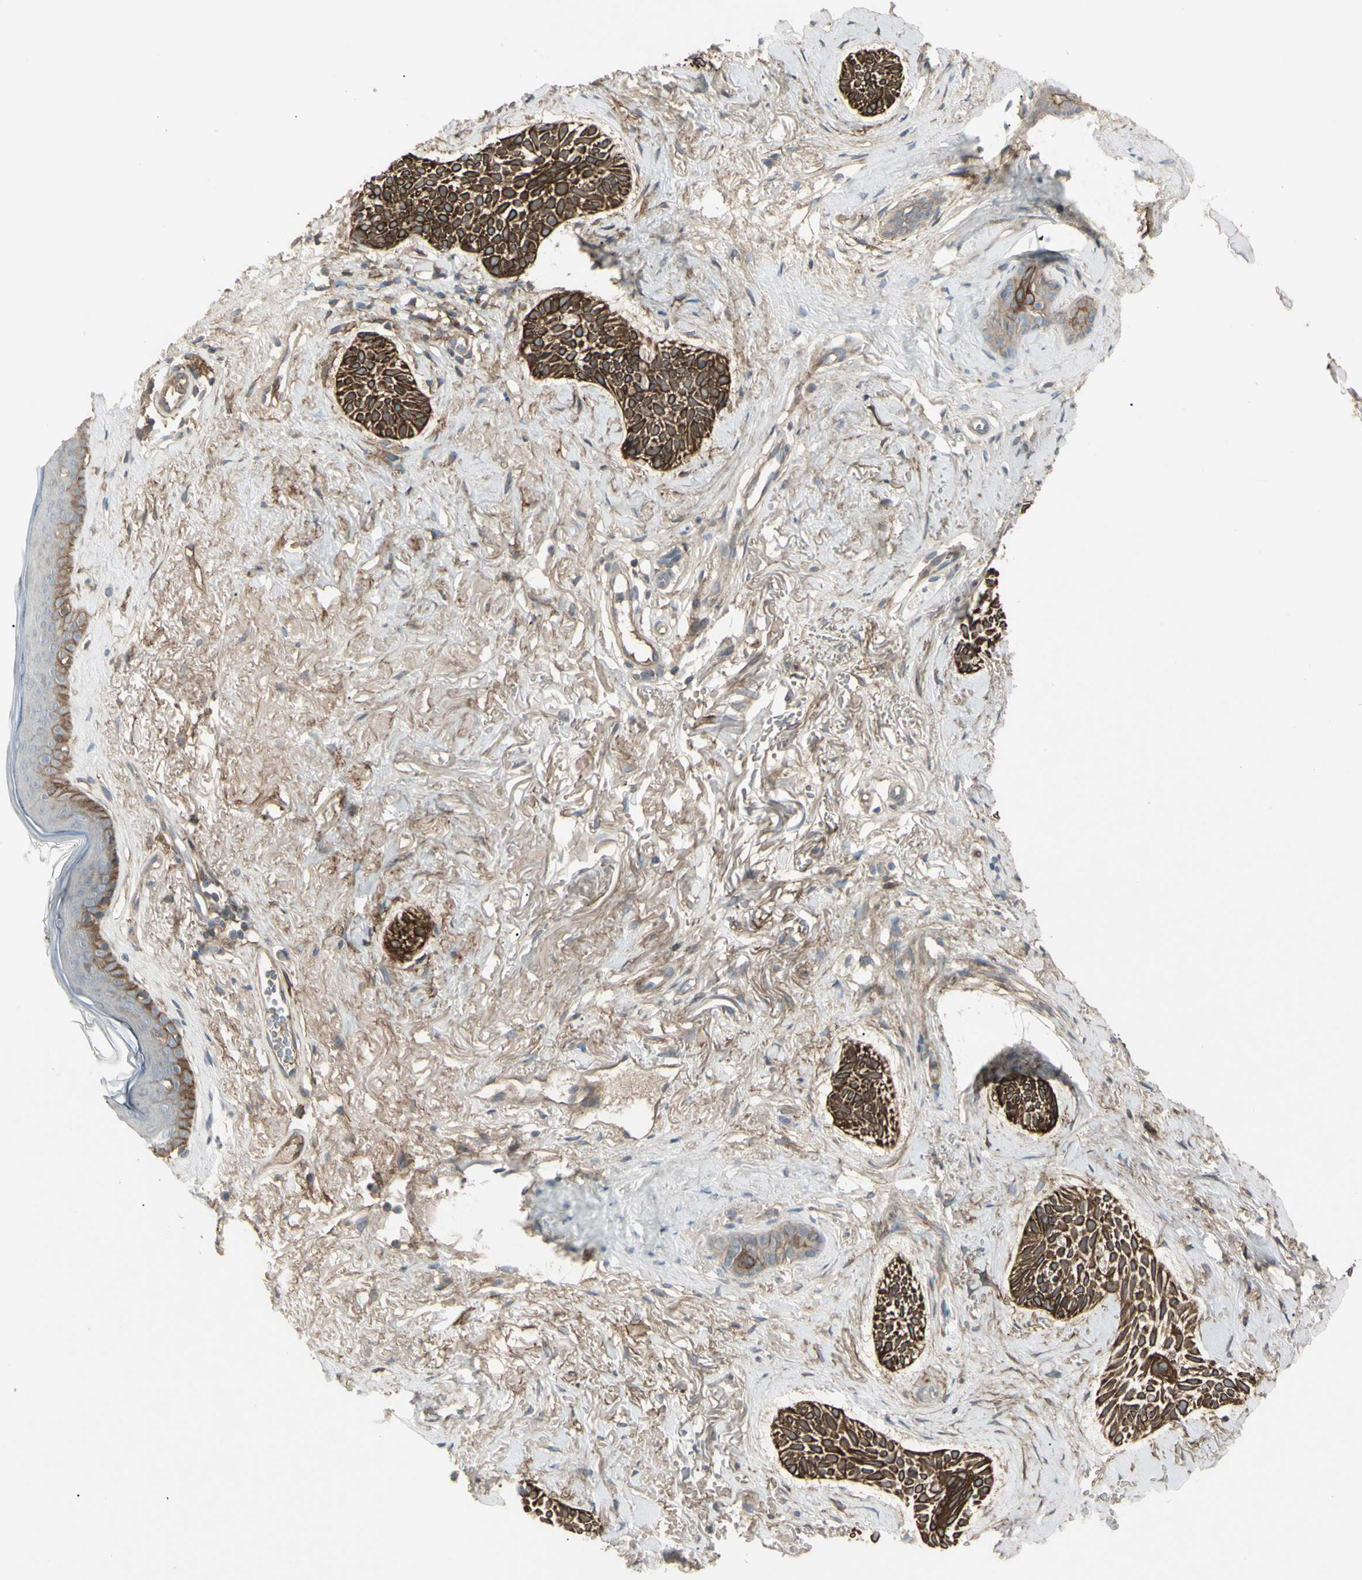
{"staining": {"intensity": "strong", "quantity": ">75%", "location": "cytoplasmic/membranous"}, "tissue": "skin cancer", "cell_type": "Tumor cells", "image_type": "cancer", "snomed": [{"axis": "morphology", "description": "Normal tissue, NOS"}, {"axis": "morphology", "description": "Basal cell carcinoma"}, {"axis": "topography", "description": "Skin"}], "caption": "Immunohistochemistry of skin cancer (basal cell carcinoma) exhibits high levels of strong cytoplasmic/membranous expression in about >75% of tumor cells.", "gene": "CD276", "patient": {"sex": "female", "age": 84}}